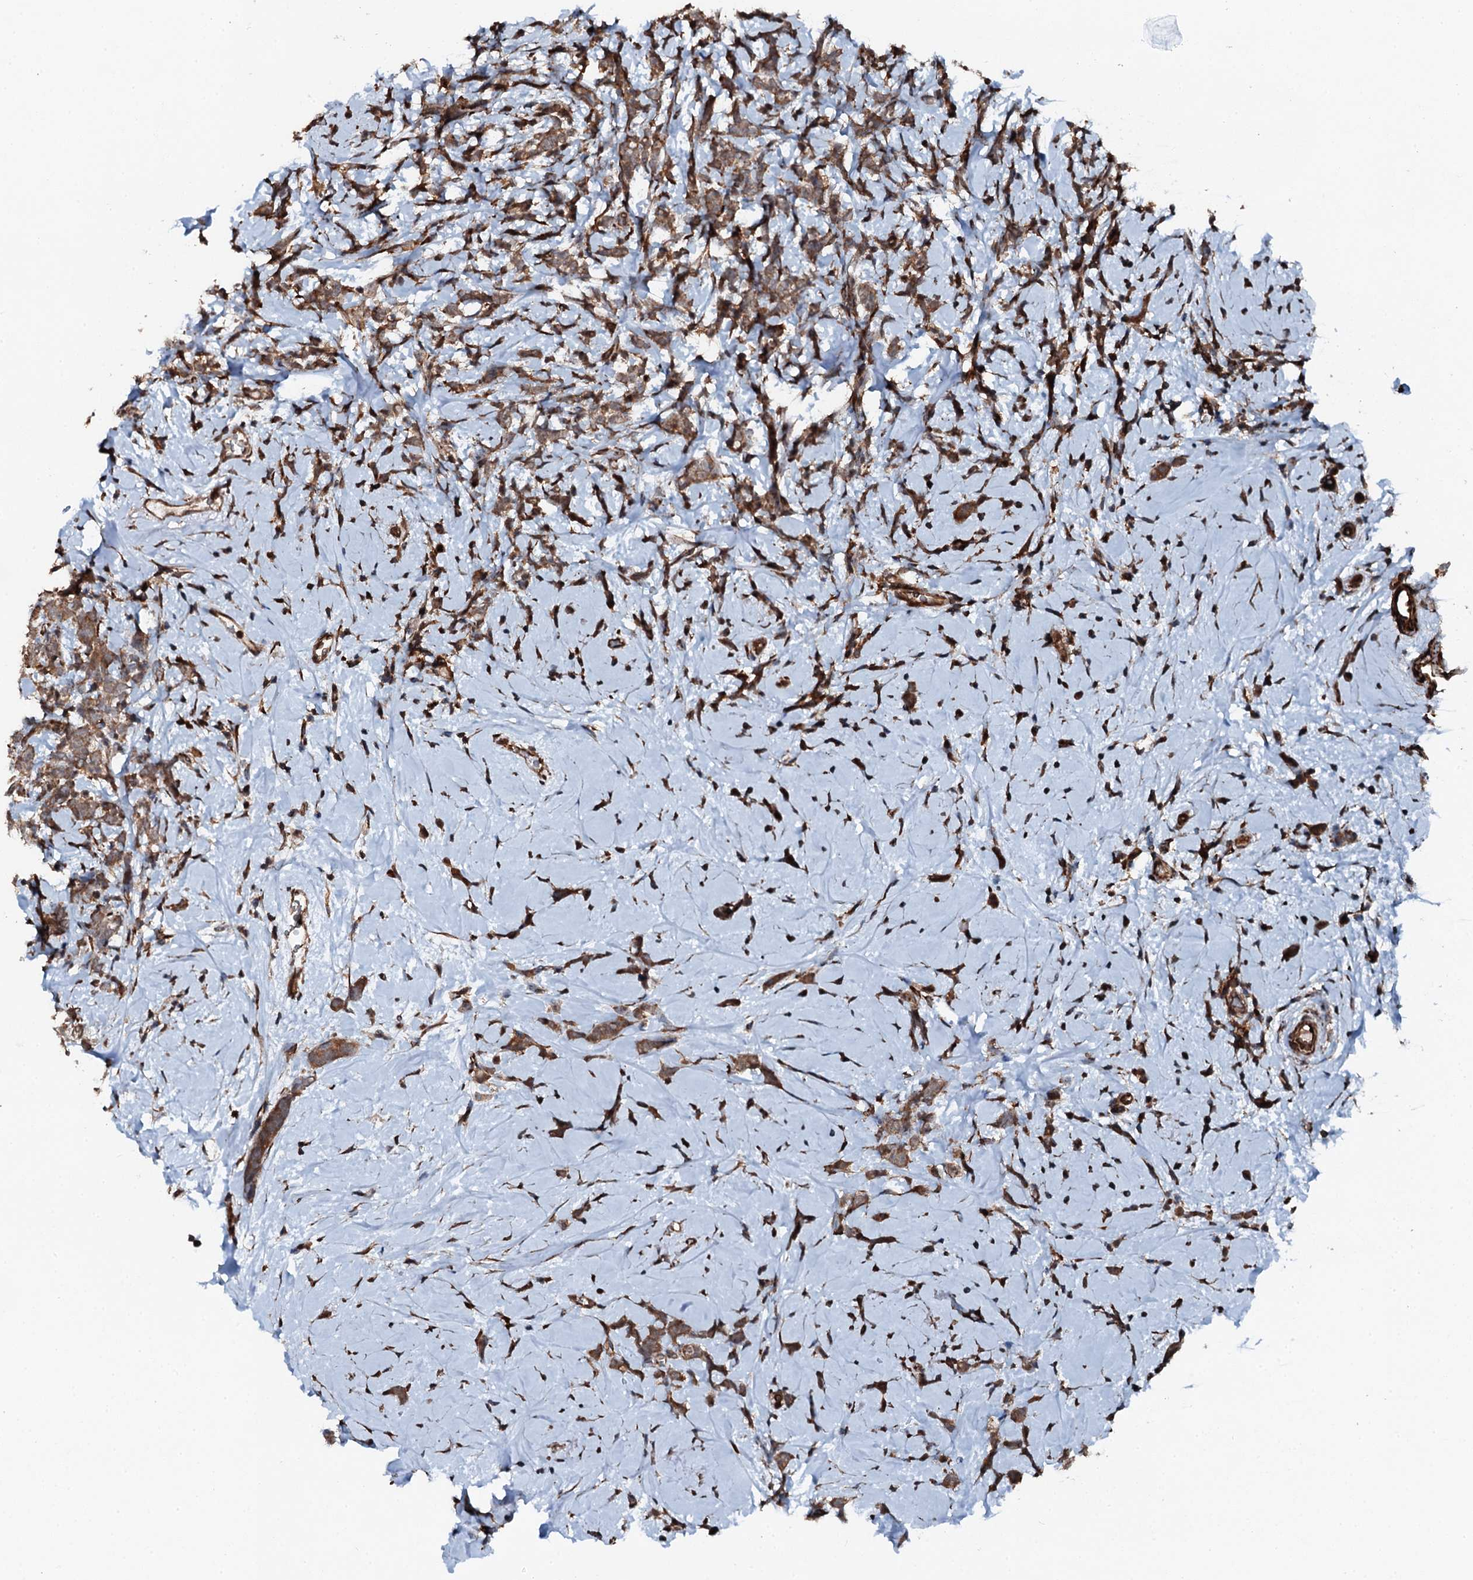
{"staining": {"intensity": "moderate", "quantity": ">75%", "location": "cytoplasmic/membranous"}, "tissue": "breast cancer", "cell_type": "Tumor cells", "image_type": "cancer", "snomed": [{"axis": "morphology", "description": "Lobular carcinoma"}, {"axis": "topography", "description": "Breast"}], "caption": "Human breast cancer (lobular carcinoma) stained for a protein (brown) reveals moderate cytoplasmic/membranous positive staining in approximately >75% of tumor cells.", "gene": "EDC4", "patient": {"sex": "female", "age": 58}}